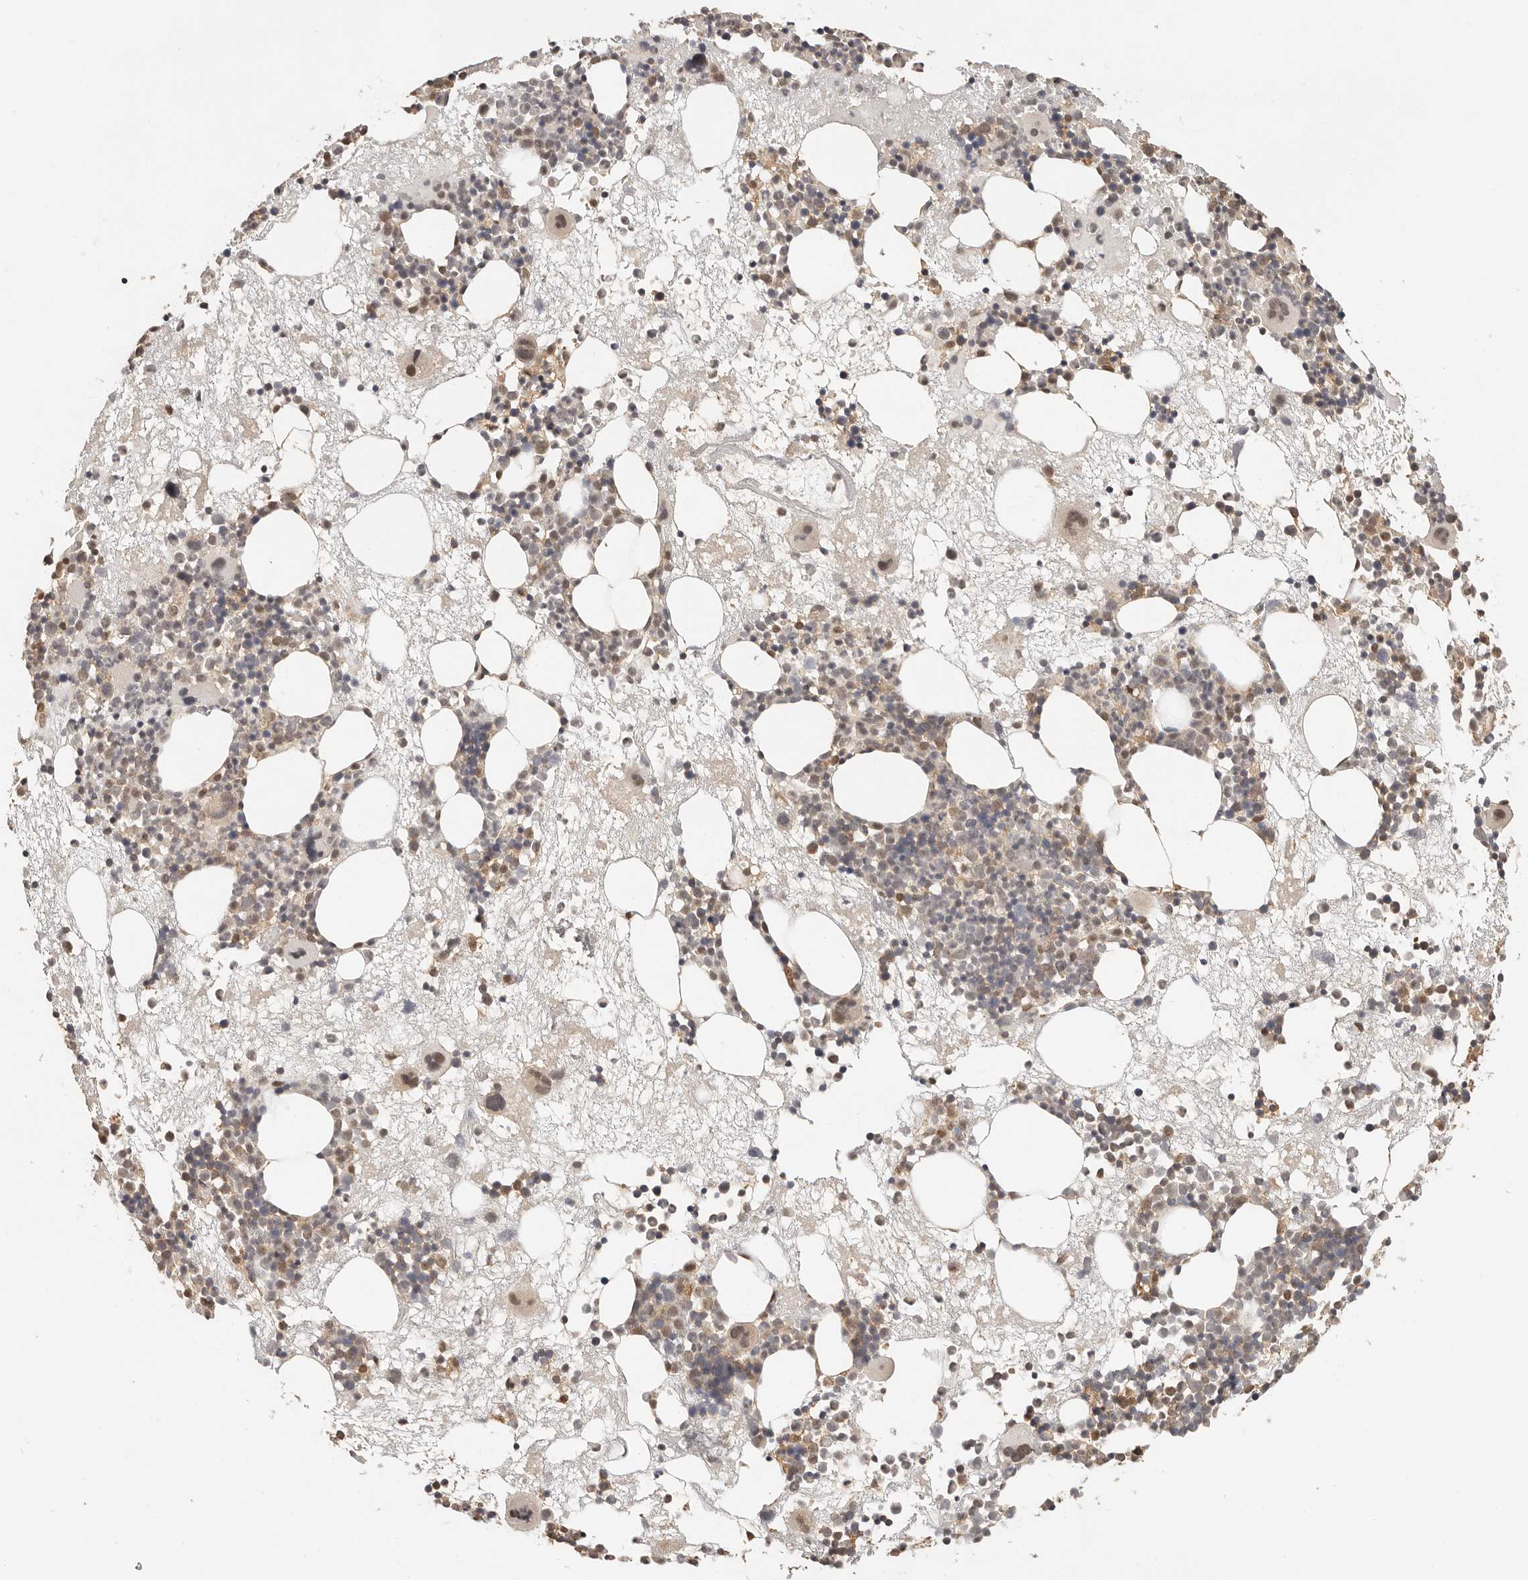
{"staining": {"intensity": "moderate", "quantity": "25%-75%", "location": "cytoplasmic/membranous,nuclear"}, "tissue": "bone marrow", "cell_type": "Hematopoietic cells", "image_type": "normal", "snomed": [{"axis": "morphology", "description": "Normal tissue, NOS"}, {"axis": "topography", "description": "Bone marrow"}], "caption": "Moderate cytoplasmic/membranous,nuclear positivity for a protein is present in about 25%-75% of hematopoietic cells of unremarkable bone marrow using immunohistochemistry (IHC).", "gene": "PSMA5", "patient": {"sex": "male", "age": 50}}